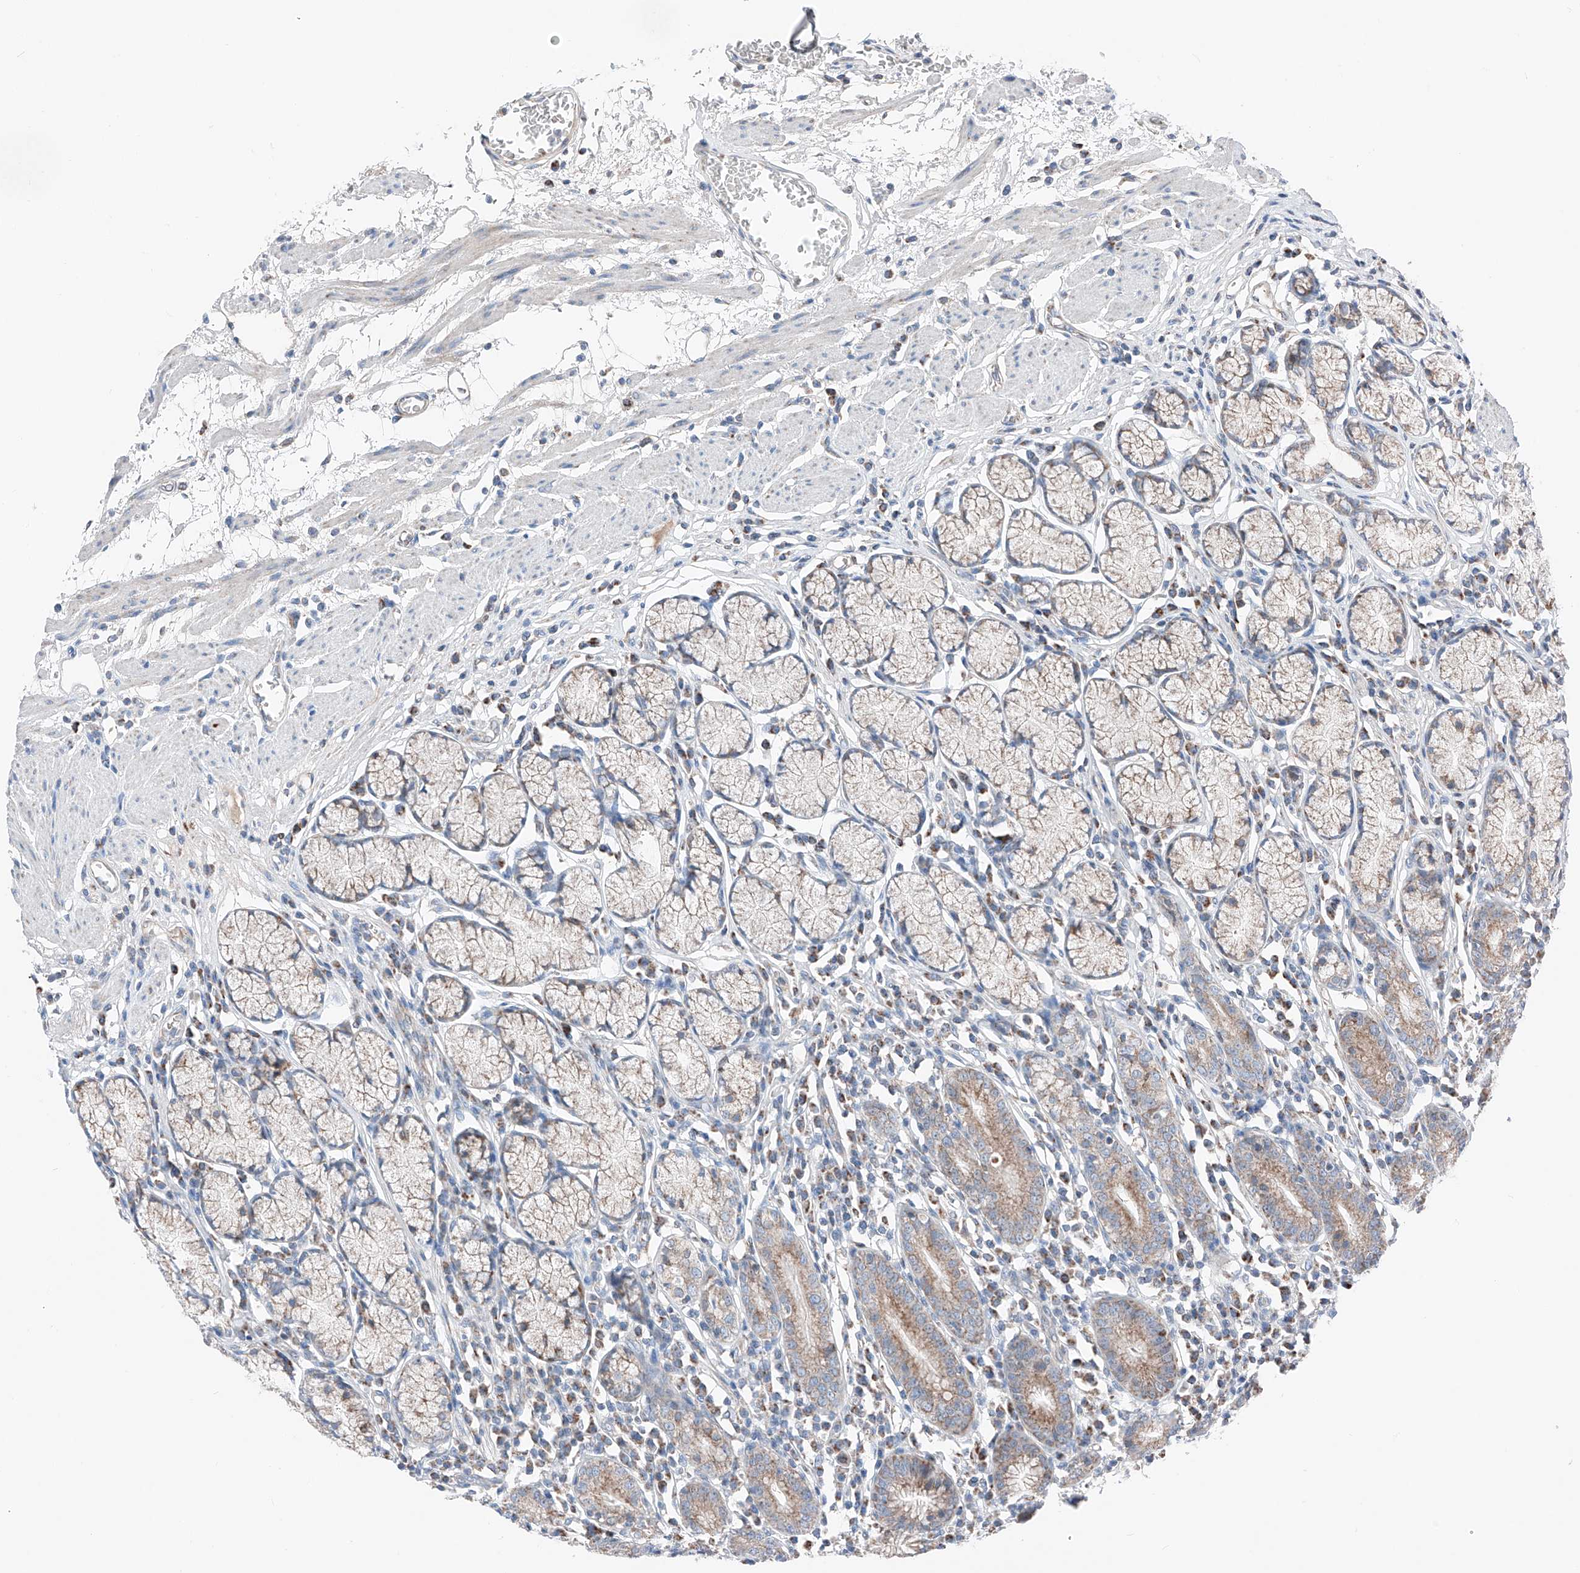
{"staining": {"intensity": "strong", "quantity": "25%-75%", "location": "cytoplasmic/membranous"}, "tissue": "stomach", "cell_type": "Glandular cells", "image_type": "normal", "snomed": [{"axis": "morphology", "description": "Normal tissue, NOS"}, {"axis": "topography", "description": "Stomach"}], "caption": "This is a photomicrograph of immunohistochemistry staining of benign stomach, which shows strong expression in the cytoplasmic/membranous of glandular cells.", "gene": "MRAP", "patient": {"sex": "male", "age": 55}}